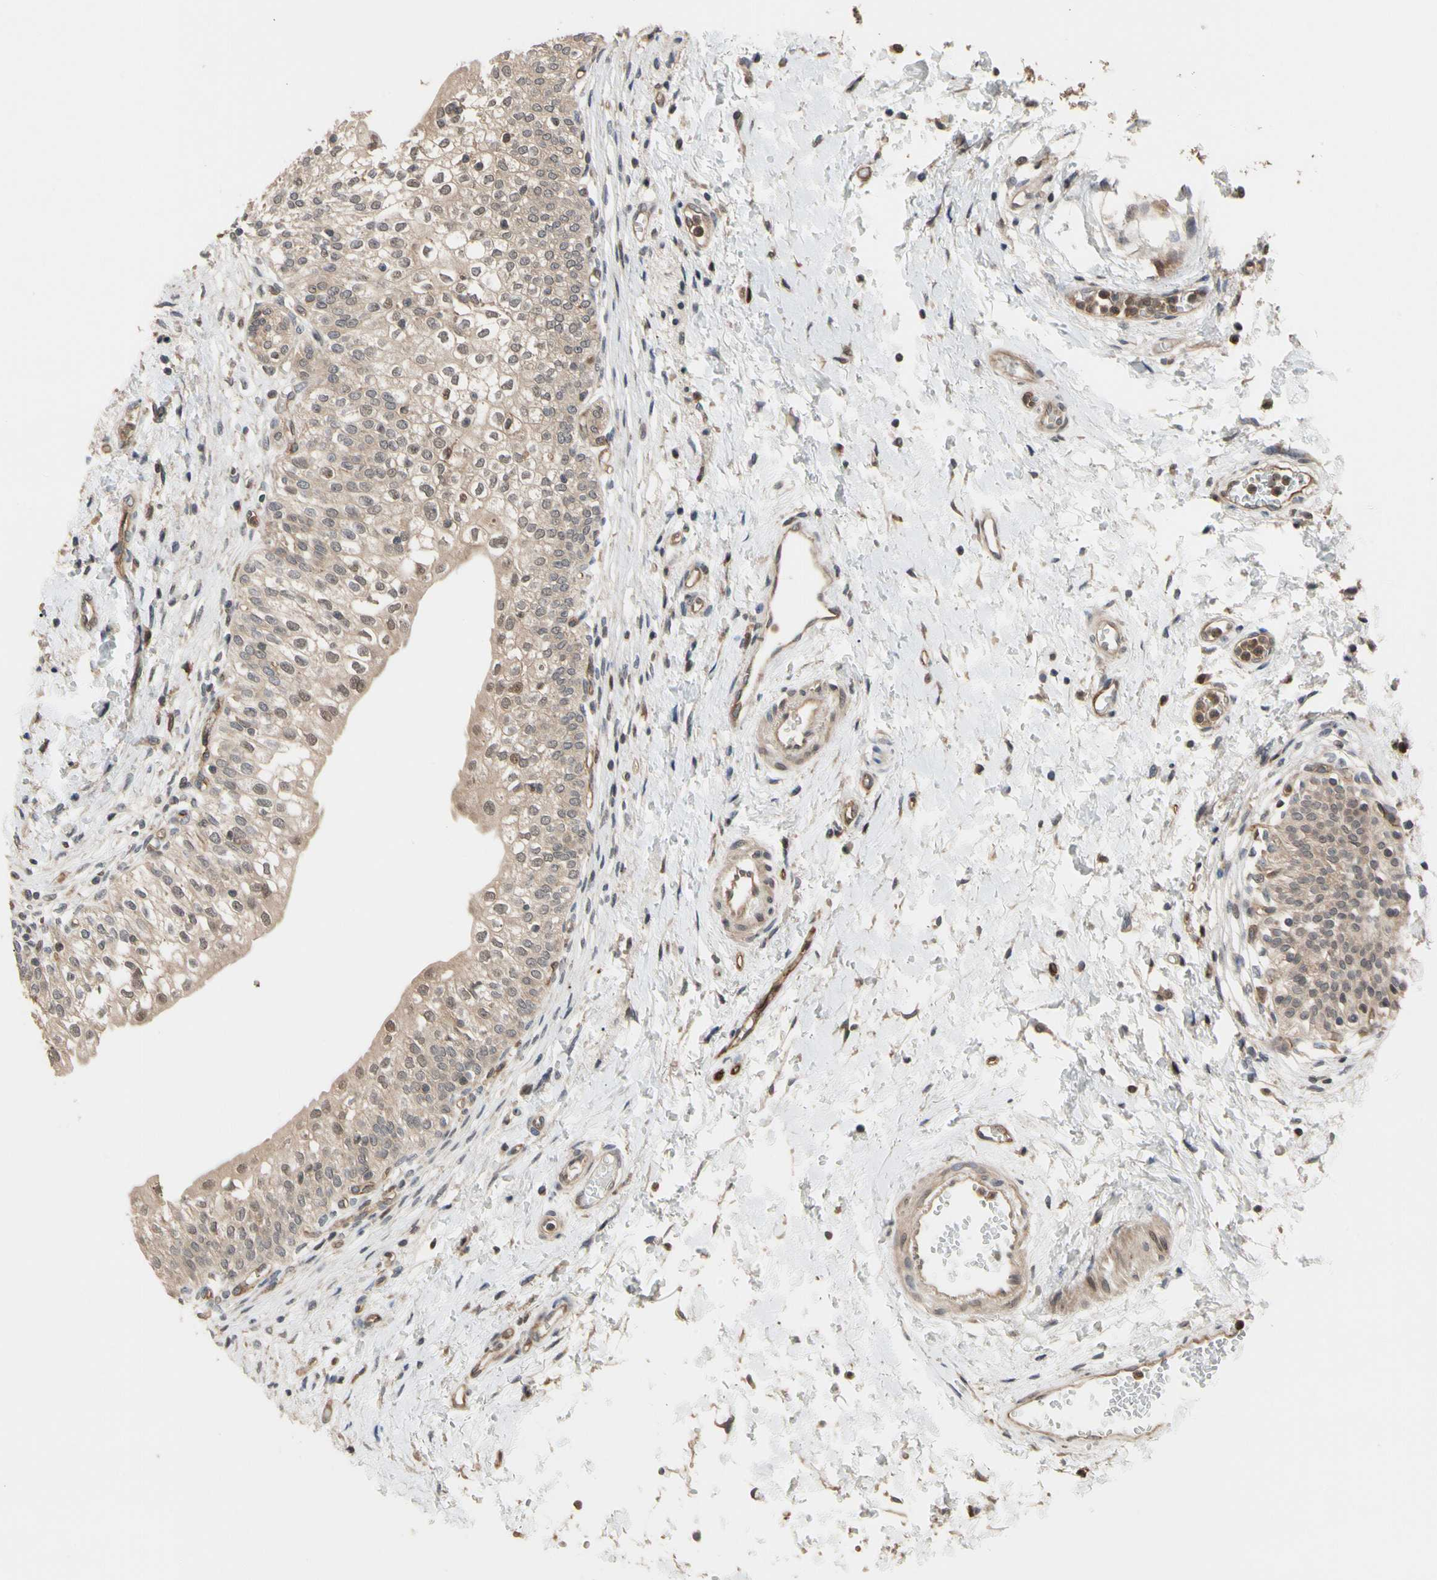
{"staining": {"intensity": "moderate", "quantity": ">75%", "location": "cytoplasmic/membranous,nuclear"}, "tissue": "urinary bladder", "cell_type": "Urothelial cells", "image_type": "normal", "snomed": [{"axis": "morphology", "description": "Normal tissue, NOS"}, {"axis": "topography", "description": "Urinary bladder"}], "caption": "Protein staining of normal urinary bladder exhibits moderate cytoplasmic/membranous,nuclear expression in approximately >75% of urothelial cells.", "gene": "CYTIP", "patient": {"sex": "male", "age": 55}}